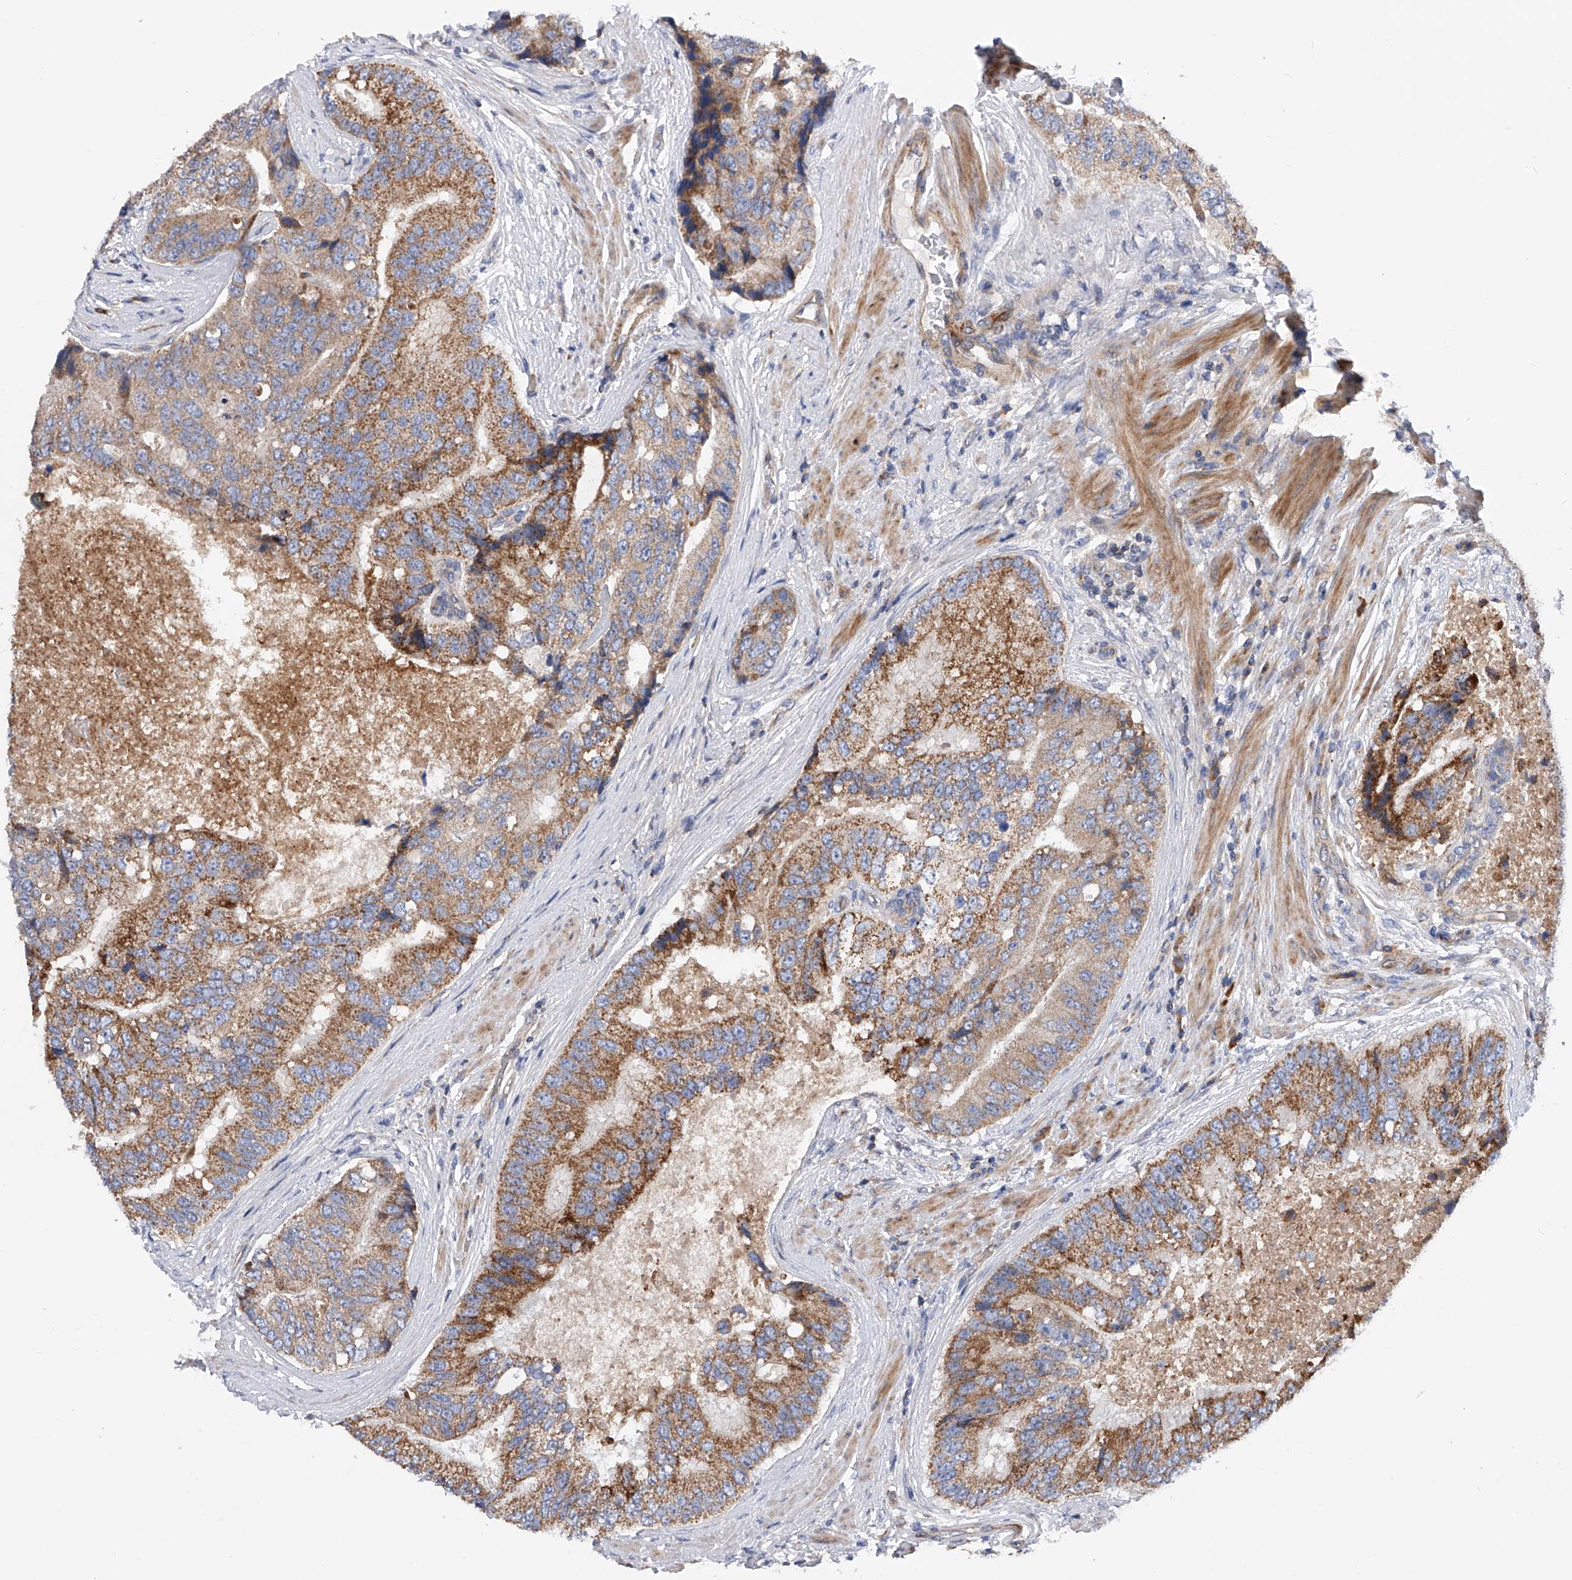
{"staining": {"intensity": "moderate", "quantity": ">75%", "location": "cytoplasmic/membranous"}, "tissue": "prostate cancer", "cell_type": "Tumor cells", "image_type": "cancer", "snomed": [{"axis": "morphology", "description": "Adenocarcinoma, High grade"}, {"axis": "topography", "description": "Prostate"}], "caption": "Prostate cancer was stained to show a protein in brown. There is medium levels of moderate cytoplasmic/membranous expression in about >75% of tumor cells.", "gene": "MLYCD", "patient": {"sex": "male", "age": 70}}